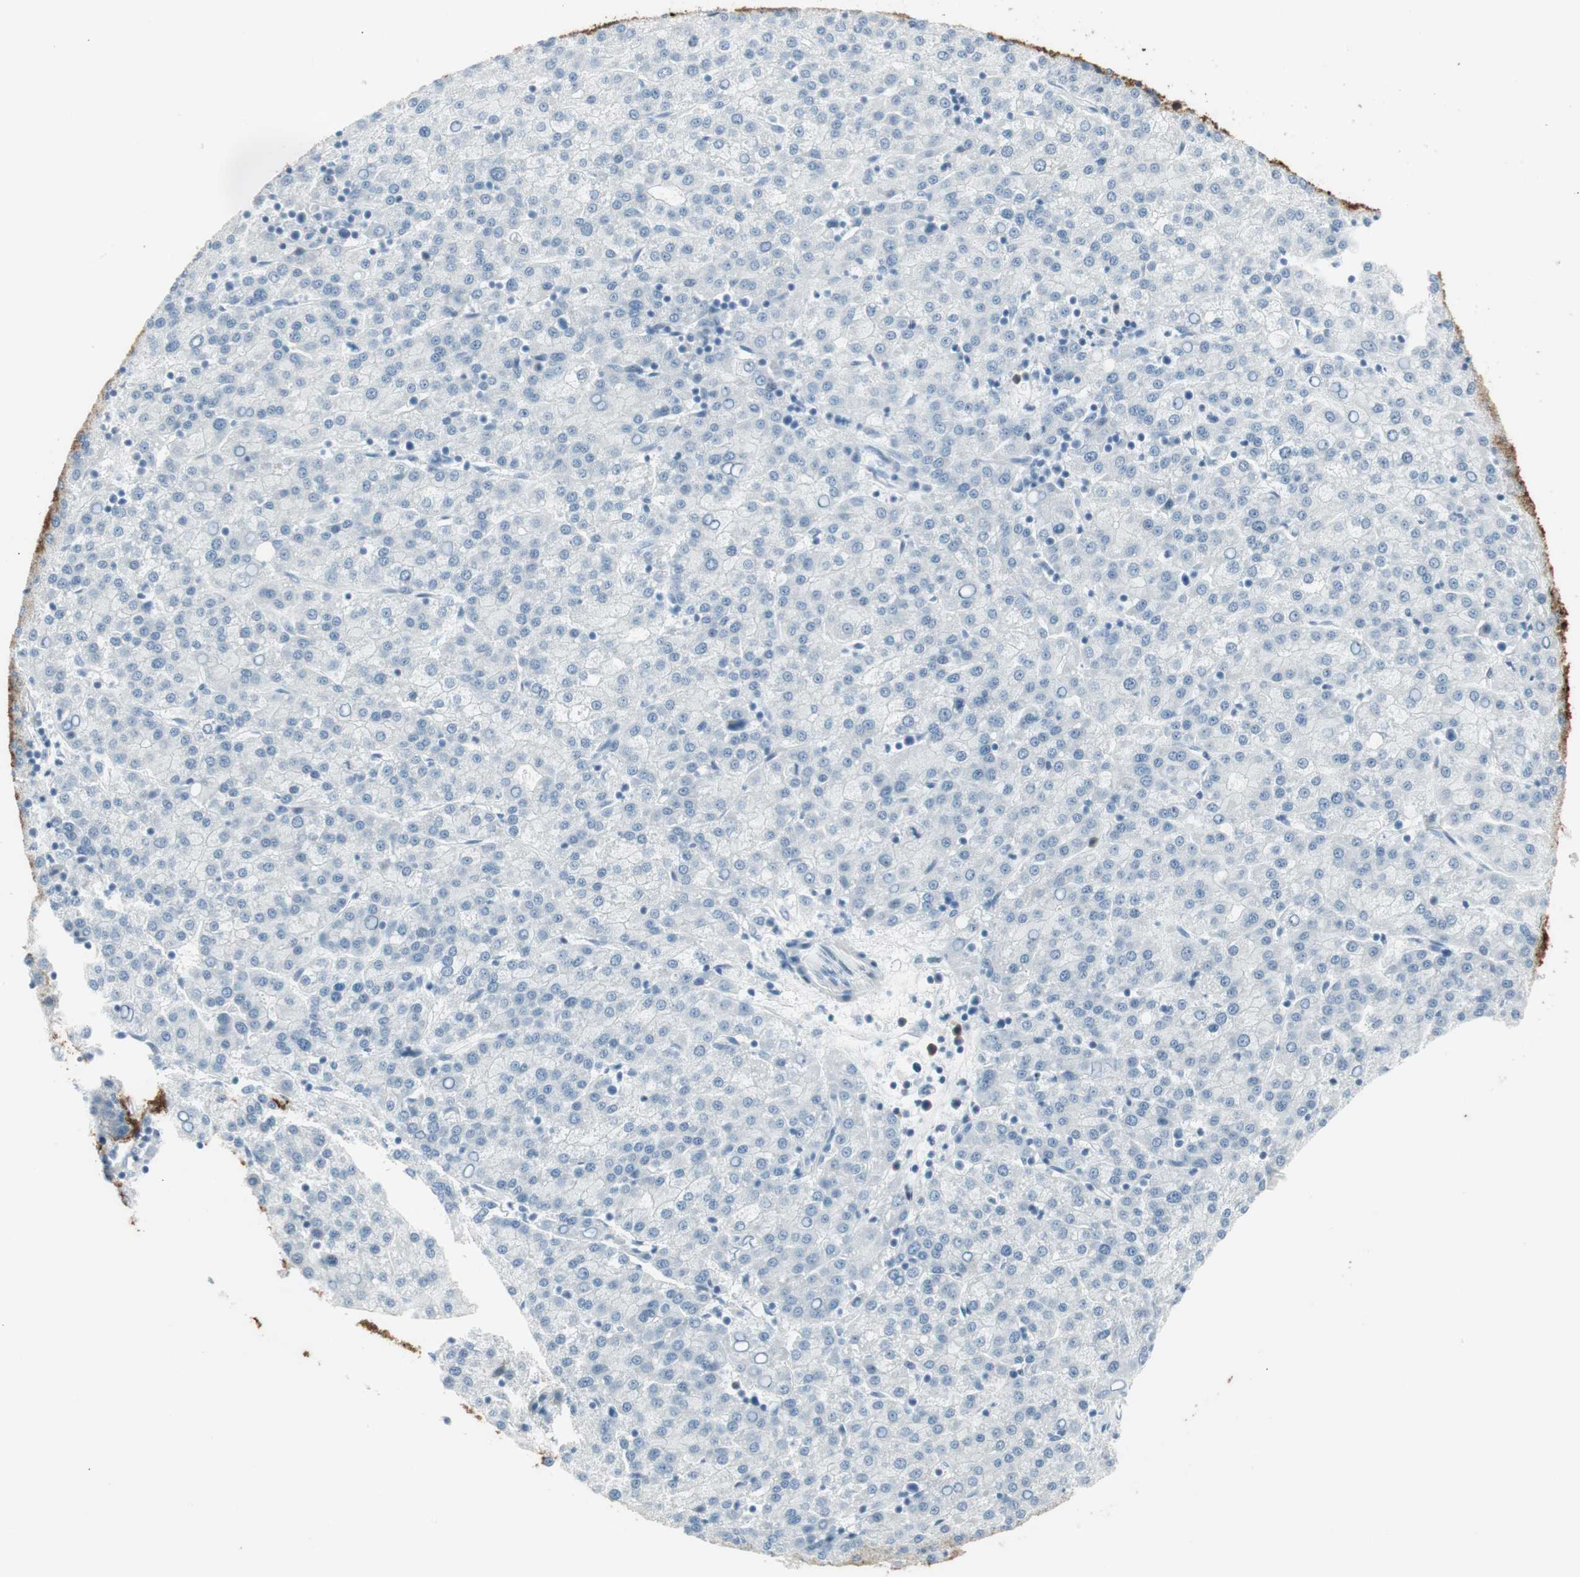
{"staining": {"intensity": "negative", "quantity": "none", "location": "none"}, "tissue": "liver cancer", "cell_type": "Tumor cells", "image_type": "cancer", "snomed": [{"axis": "morphology", "description": "Carcinoma, Hepatocellular, NOS"}, {"axis": "topography", "description": "Liver"}], "caption": "The histopathology image displays no significant positivity in tumor cells of hepatocellular carcinoma (liver).", "gene": "AGR2", "patient": {"sex": "female", "age": 58}}